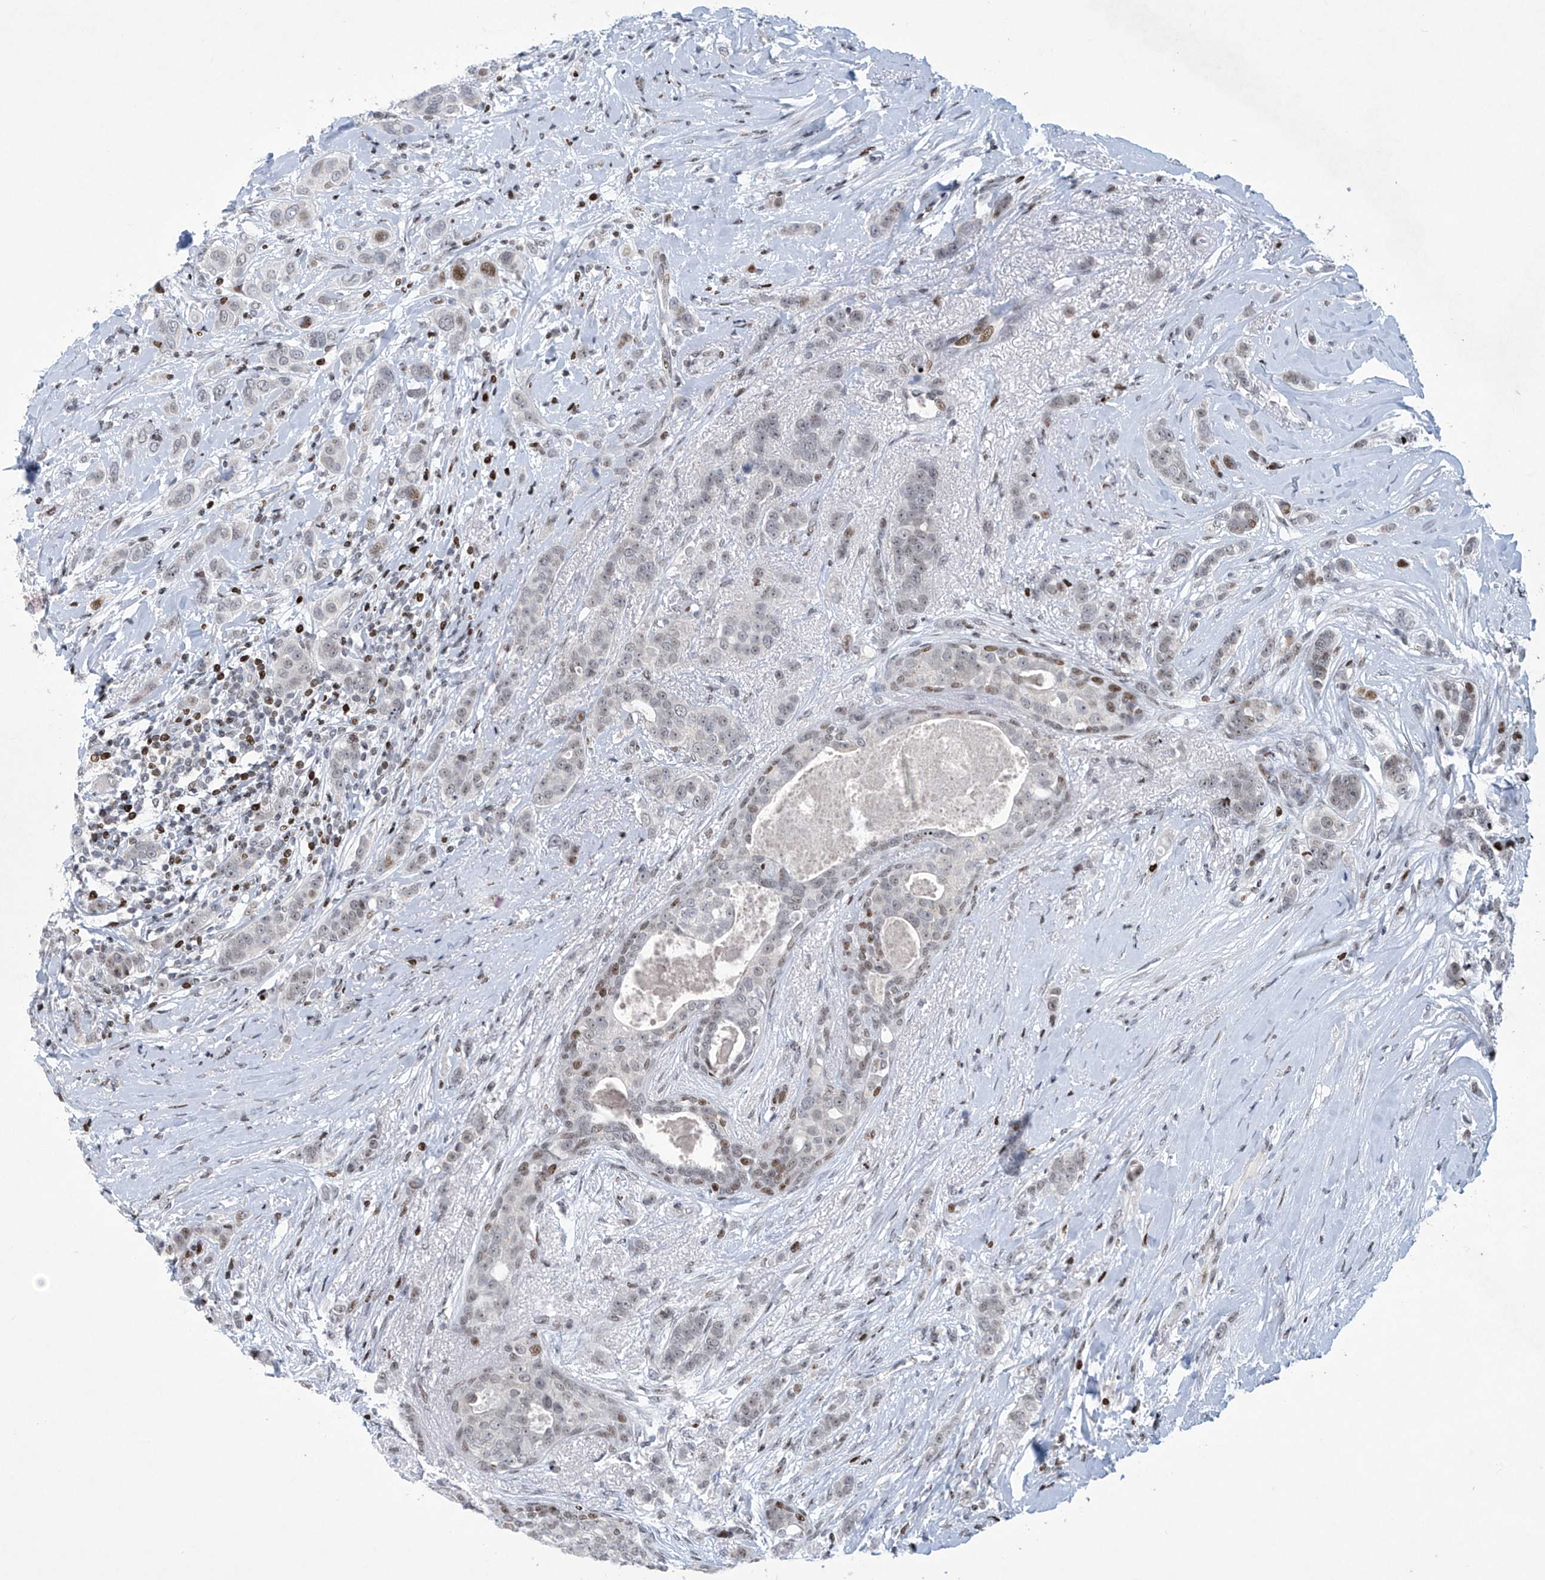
{"staining": {"intensity": "weak", "quantity": "25%-75%", "location": "nuclear"}, "tissue": "breast cancer", "cell_type": "Tumor cells", "image_type": "cancer", "snomed": [{"axis": "morphology", "description": "Lobular carcinoma"}, {"axis": "topography", "description": "Breast"}], "caption": "About 25%-75% of tumor cells in human breast lobular carcinoma demonstrate weak nuclear protein staining as visualized by brown immunohistochemical staining.", "gene": "RFX7", "patient": {"sex": "female", "age": 51}}